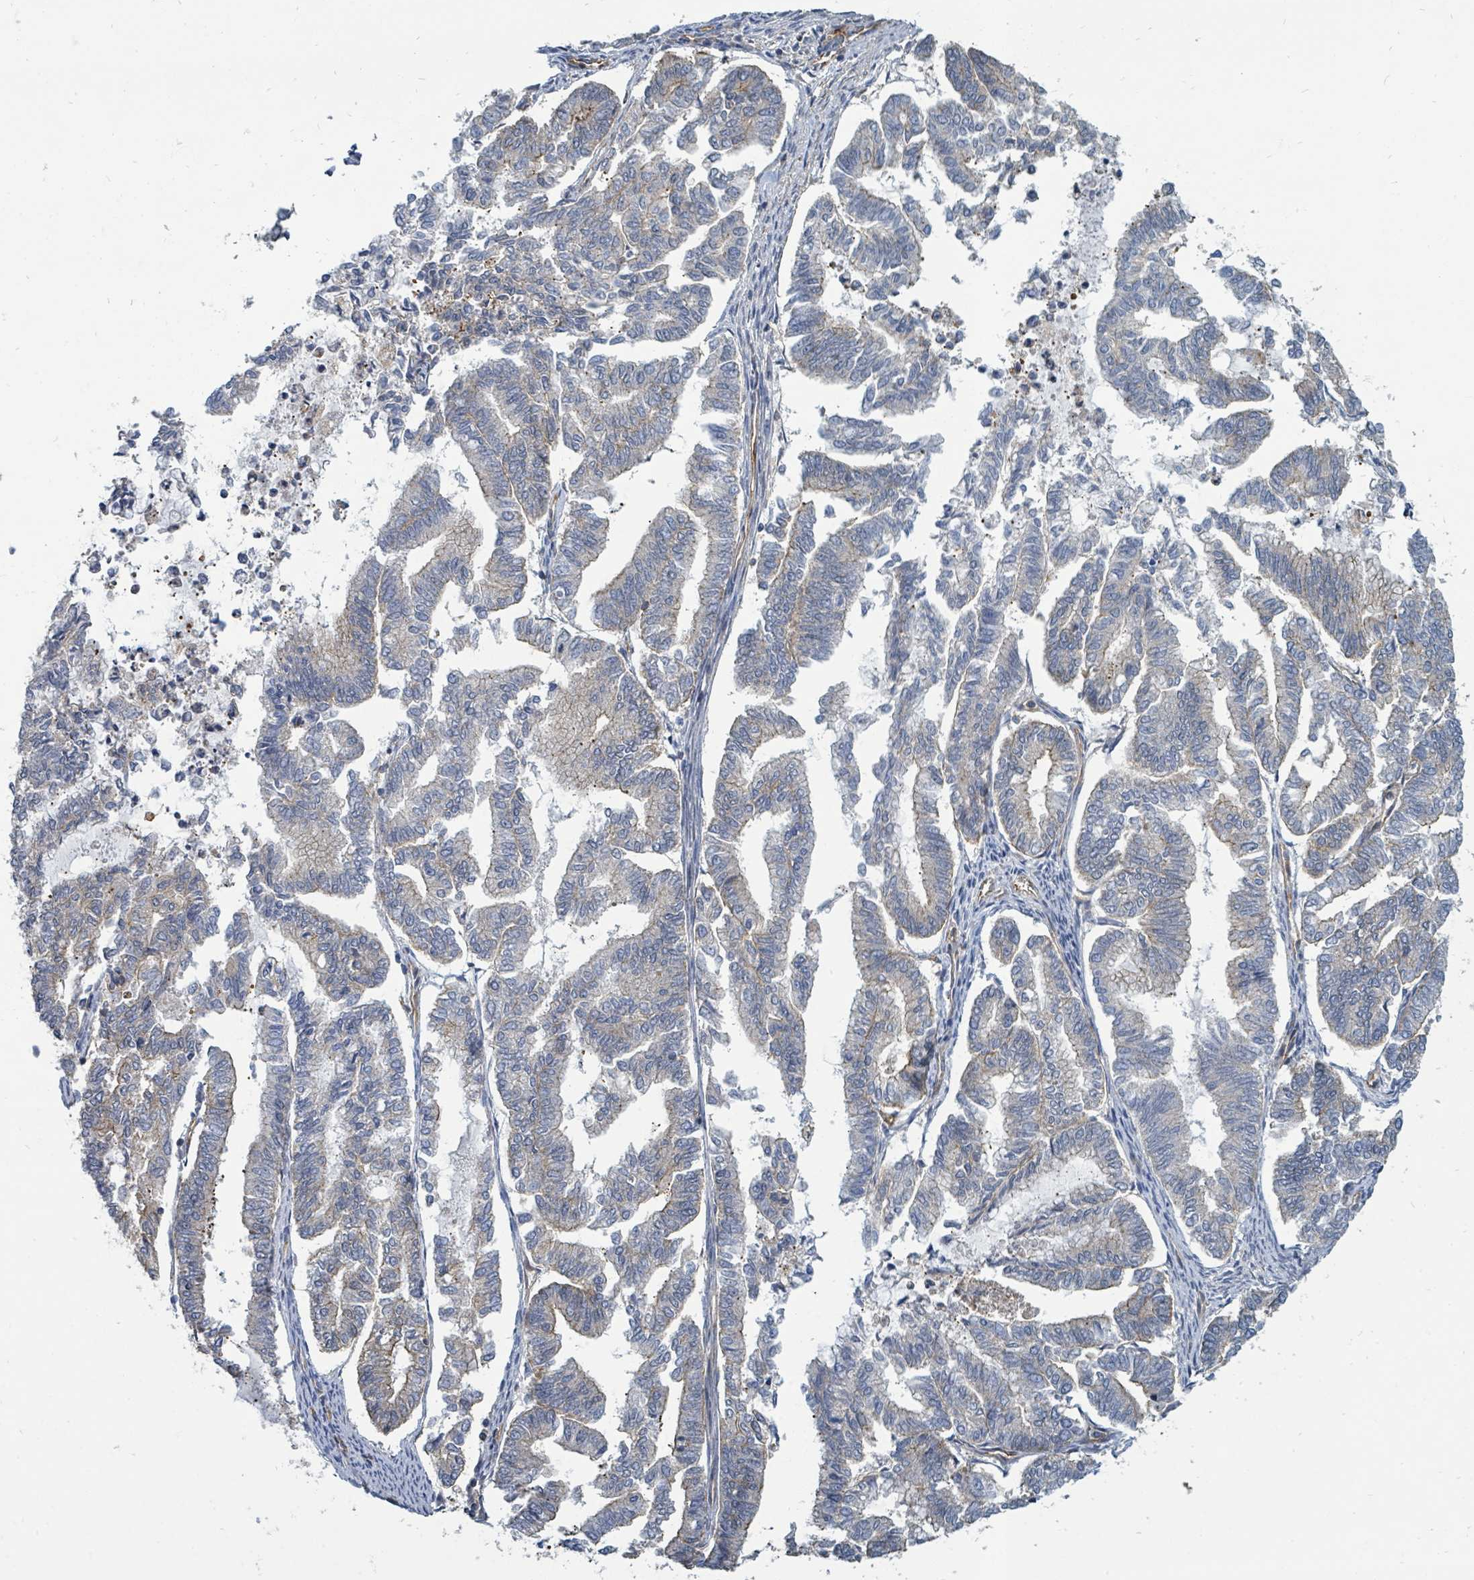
{"staining": {"intensity": "weak", "quantity": "<25%", "location": "cytoplasmic/membranous"}, "tissue": "endometrial cancer", "cell_type": "Tumor cells", "image_type": "cancer", "snomed": [{"axis": "morphology", "description": "Adenocarcinoma, NOS"}, {"axis": "topography", "description": "Endometrium"}], "caption": "The photomicrograph demonstrates no significant staining in tumor cells of endometrial adenocarcinoma.", "gene": "BOLA2B", "patient": {"sex": "female", "age": 79}}